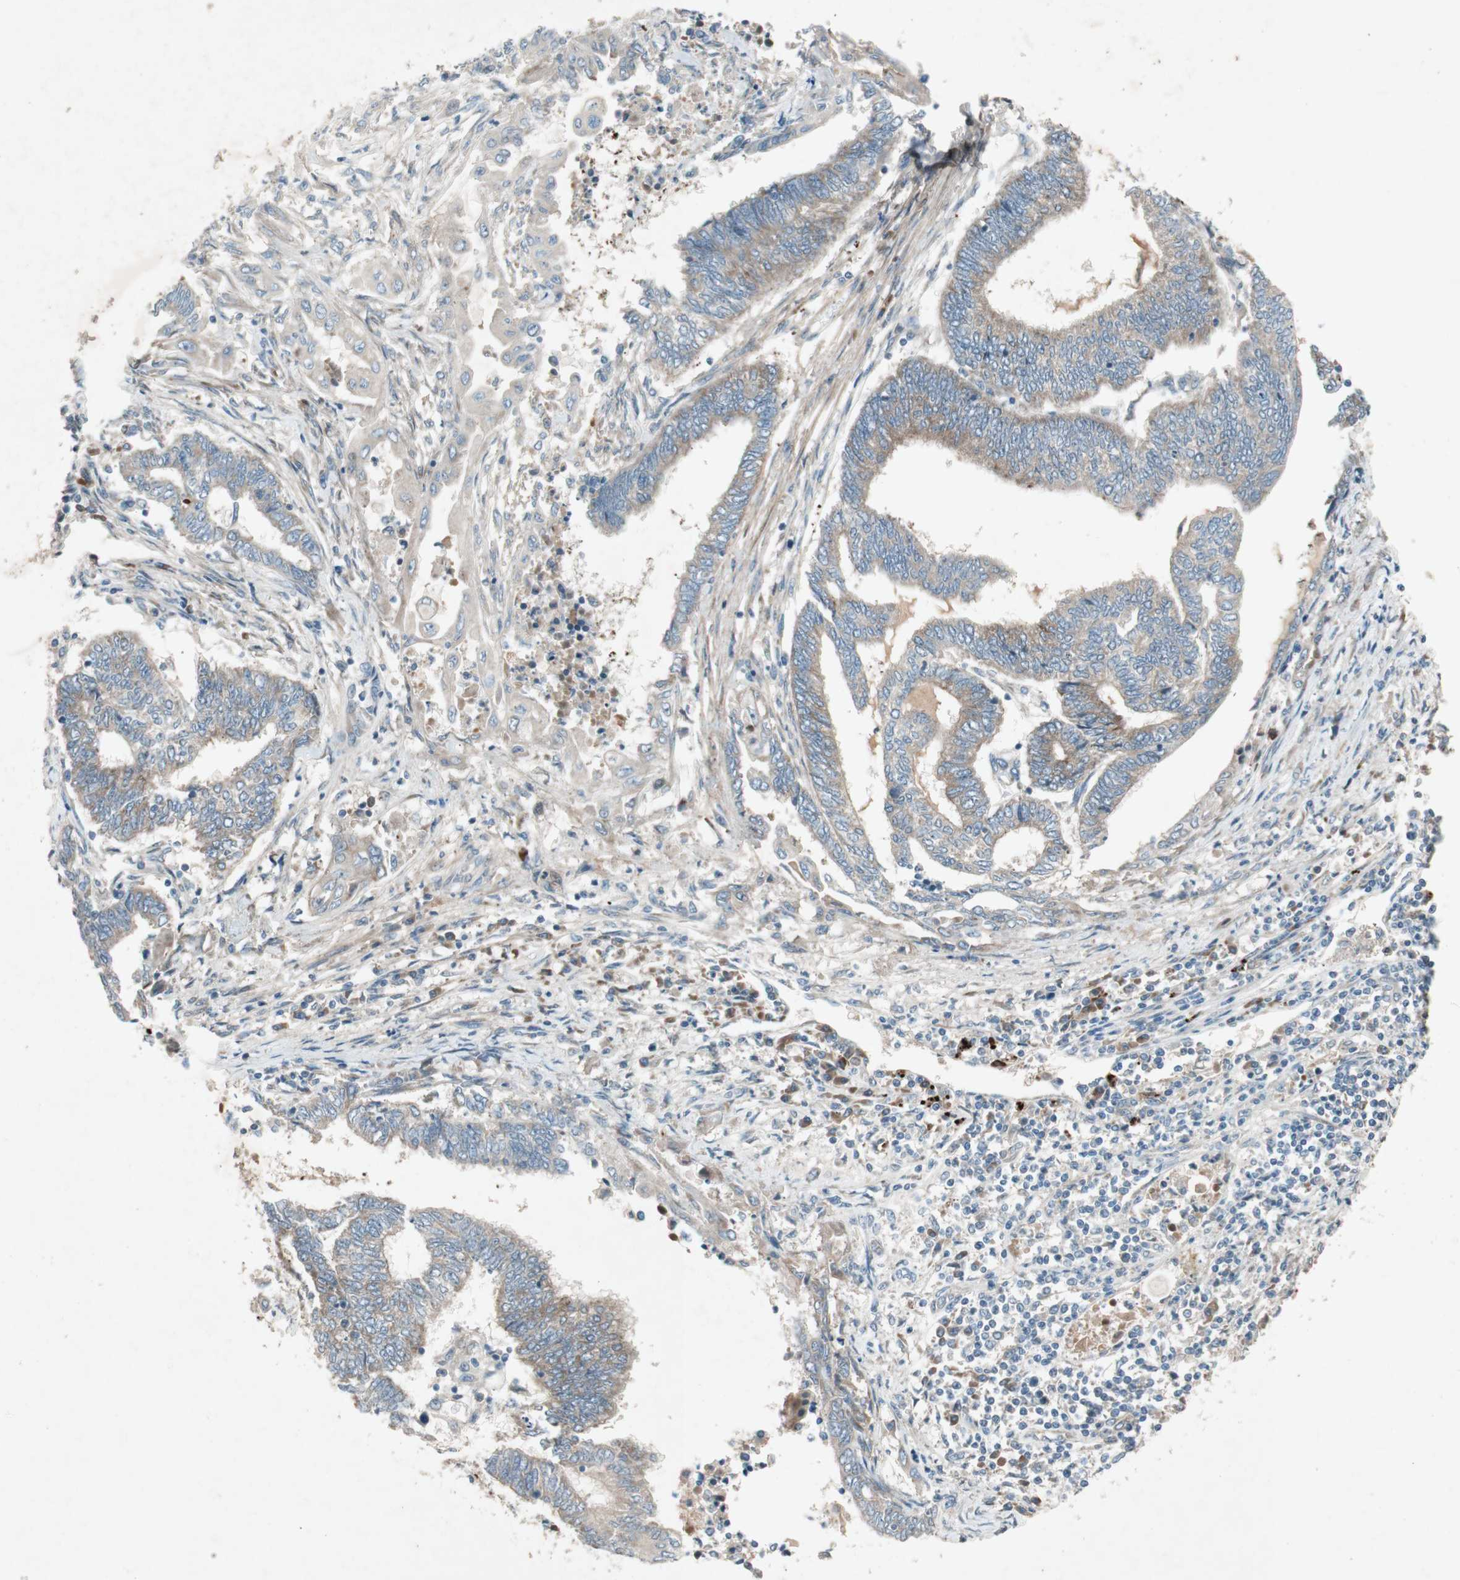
{"staining": {"intensity": "weak", "quantity": ">75%", "location": "cytoplasmic/membranous"}, "tissue": "endometrial cancer", "cell_type": "Tumor cells", "image_type": "cancer", "snomed": [{"axis": "morphology", "description": "Adenocarcinoma, NOS"}, {"axis": "topography", "description": "Uterus"}, {"axis": "topography", "description": "Endometrium"}], "caption": "About >75% of tumor cells in human adenocarcinoma (endometrial) reveal weak cytoplasmic/membranous protein positivity as visualized by brown immunohistochemical staining.", "gene": "APOO", "patient": {"sex": "female", "age": 70}}